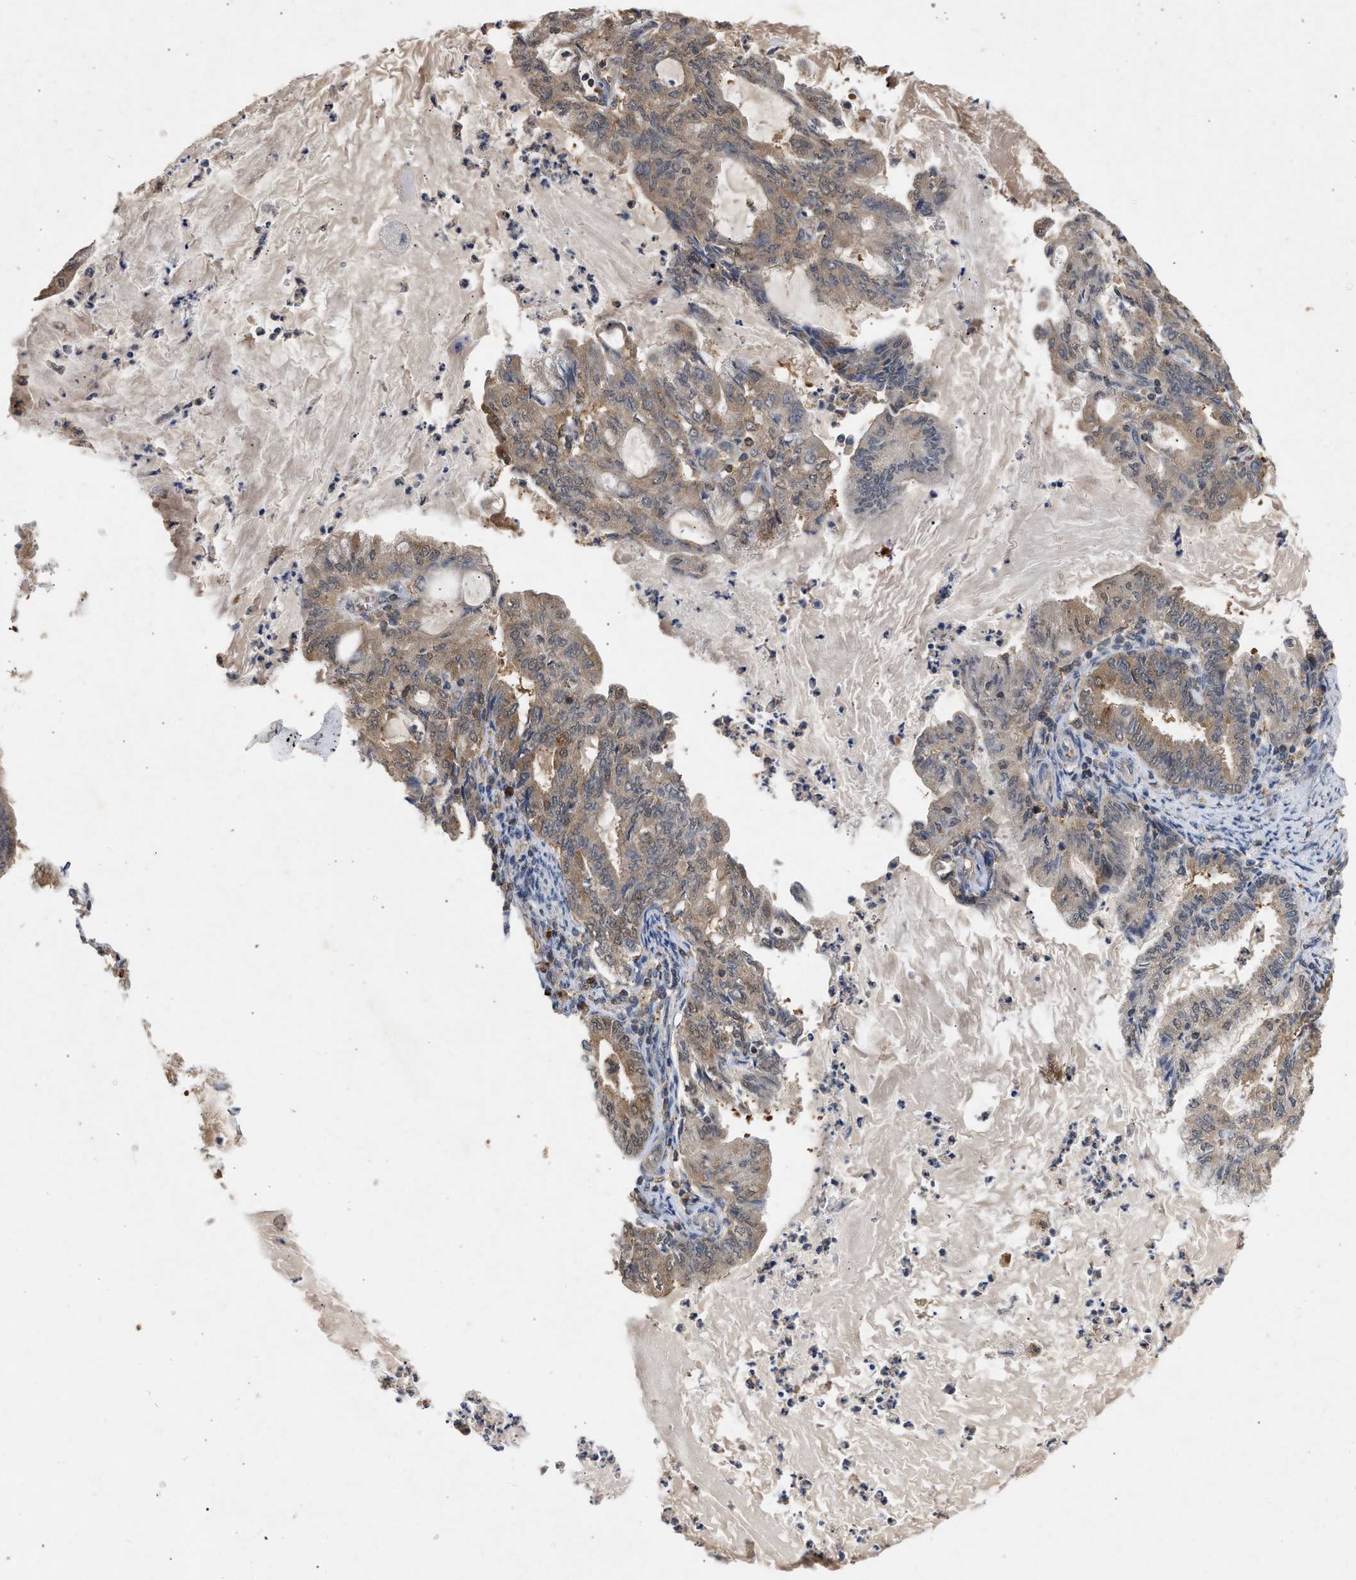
{"staining": {"intensity": "weak", "quantity": ">75%", "location": "cytoplasmic/membranous"}, "tissue": "endometrial cancer", "cell_type": "Tumor cells", "image_type": "cancer", "snomed": [{"axis": "morphology", "description": "Adenocarcinoma, NOS"}, {"axis": "topography", "description": "Endometrium"}], "caption": "A micrograph showing weak cytoplasmic/membranous staining in about >75% of tumor cells in endometrial cancer (adenocarcinoma), as visualized by brown immunohistochemical staining.", "gene": "FITM1", "patient": {"sex": "female", "age": 86}}